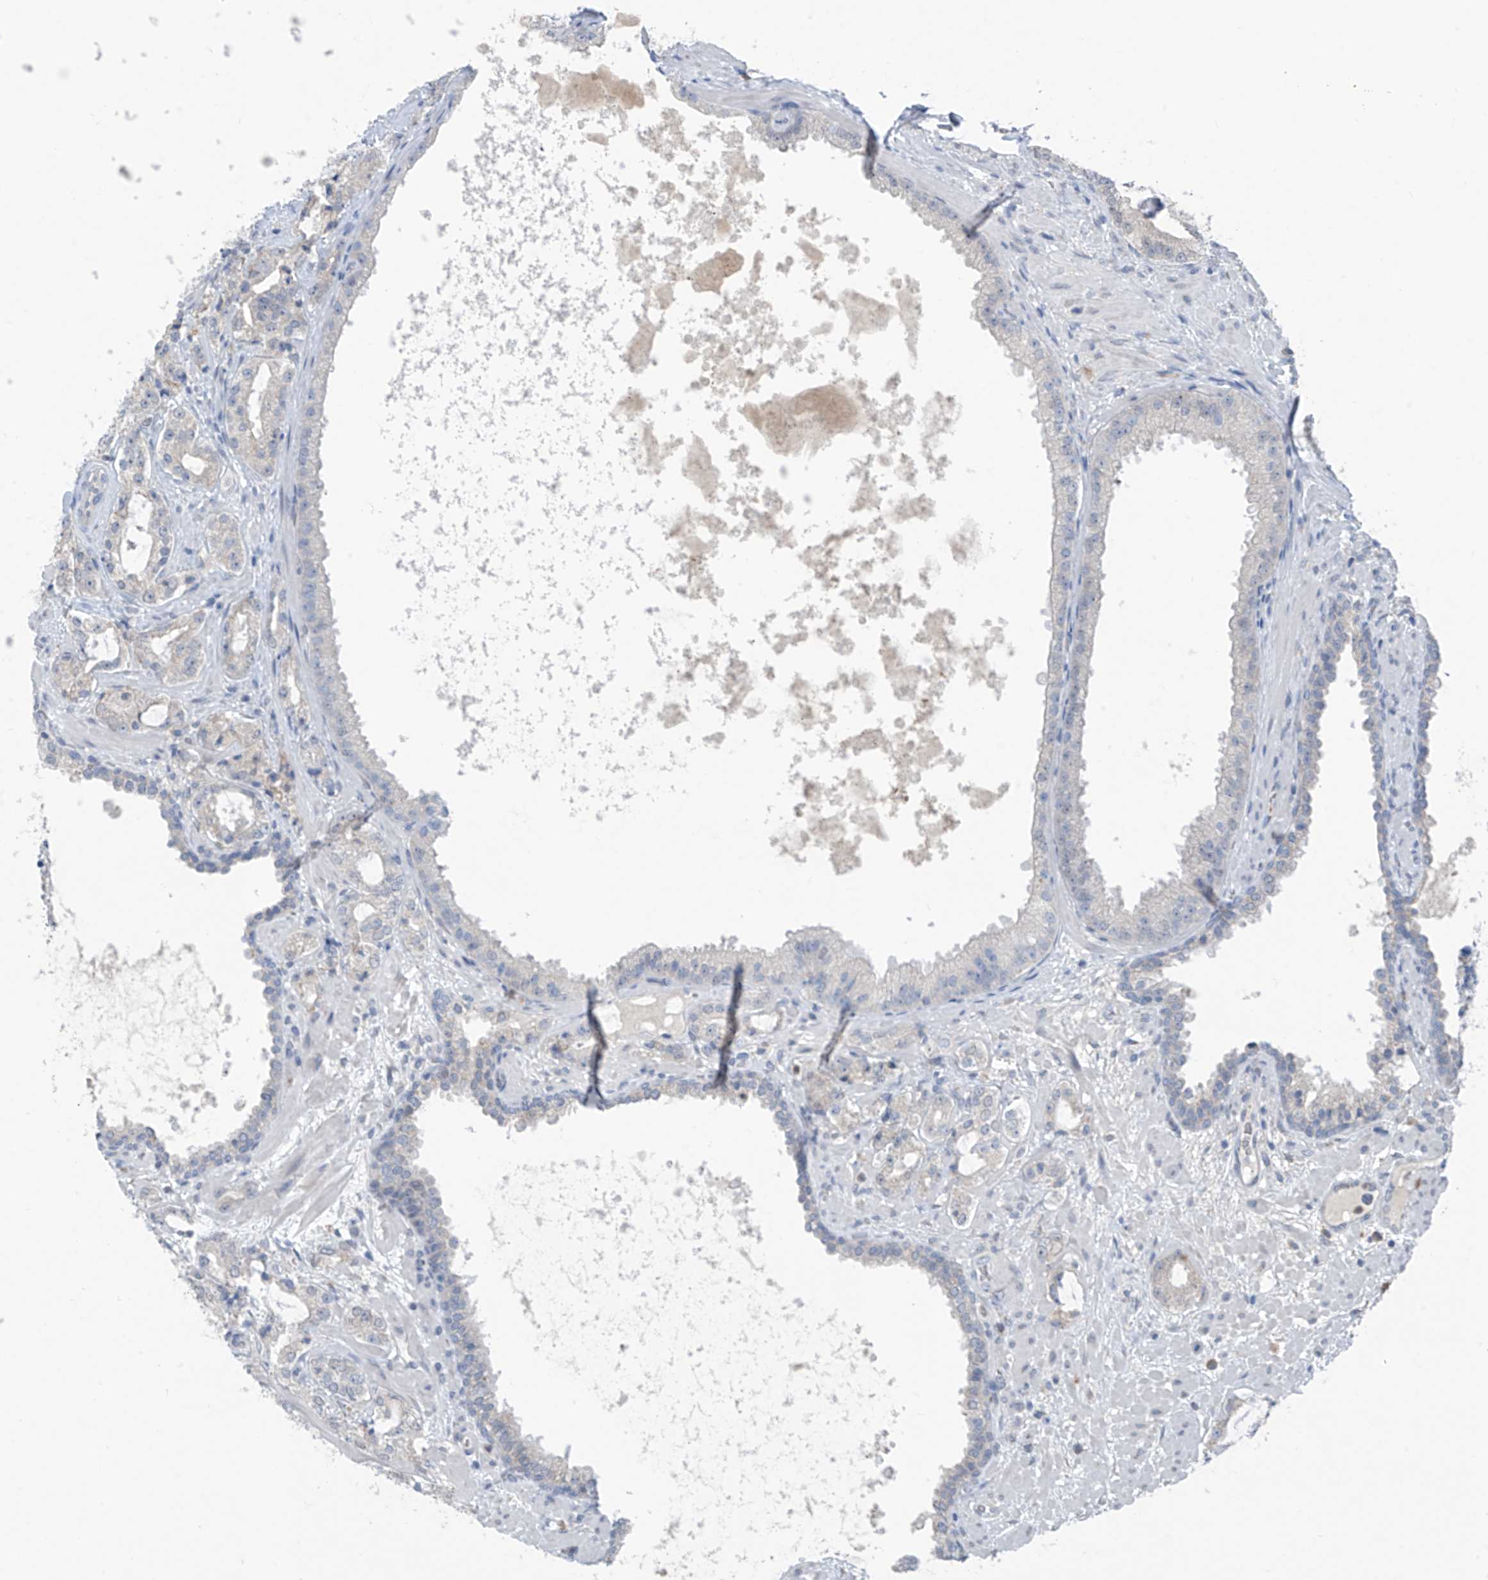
{"staining": {"intensity": "negative", "quantity": "none", "location": "none"}, "tissue": "prostate cancer", "cell_type": "Tumor cells", "image_type": "cancer", "snomed": [{"axis": "morphology", "description": "Adenocarcinoma, High grade"}, {"axis": "topography", "description": "Prostate"}], "caption": "An image of high-grade adenocarcinoma (prostate) stained for a protein reveals no brown staining in tumor cells.", "gene": "CYP4V2", "patient": {"sex": "male", "age": 64}}